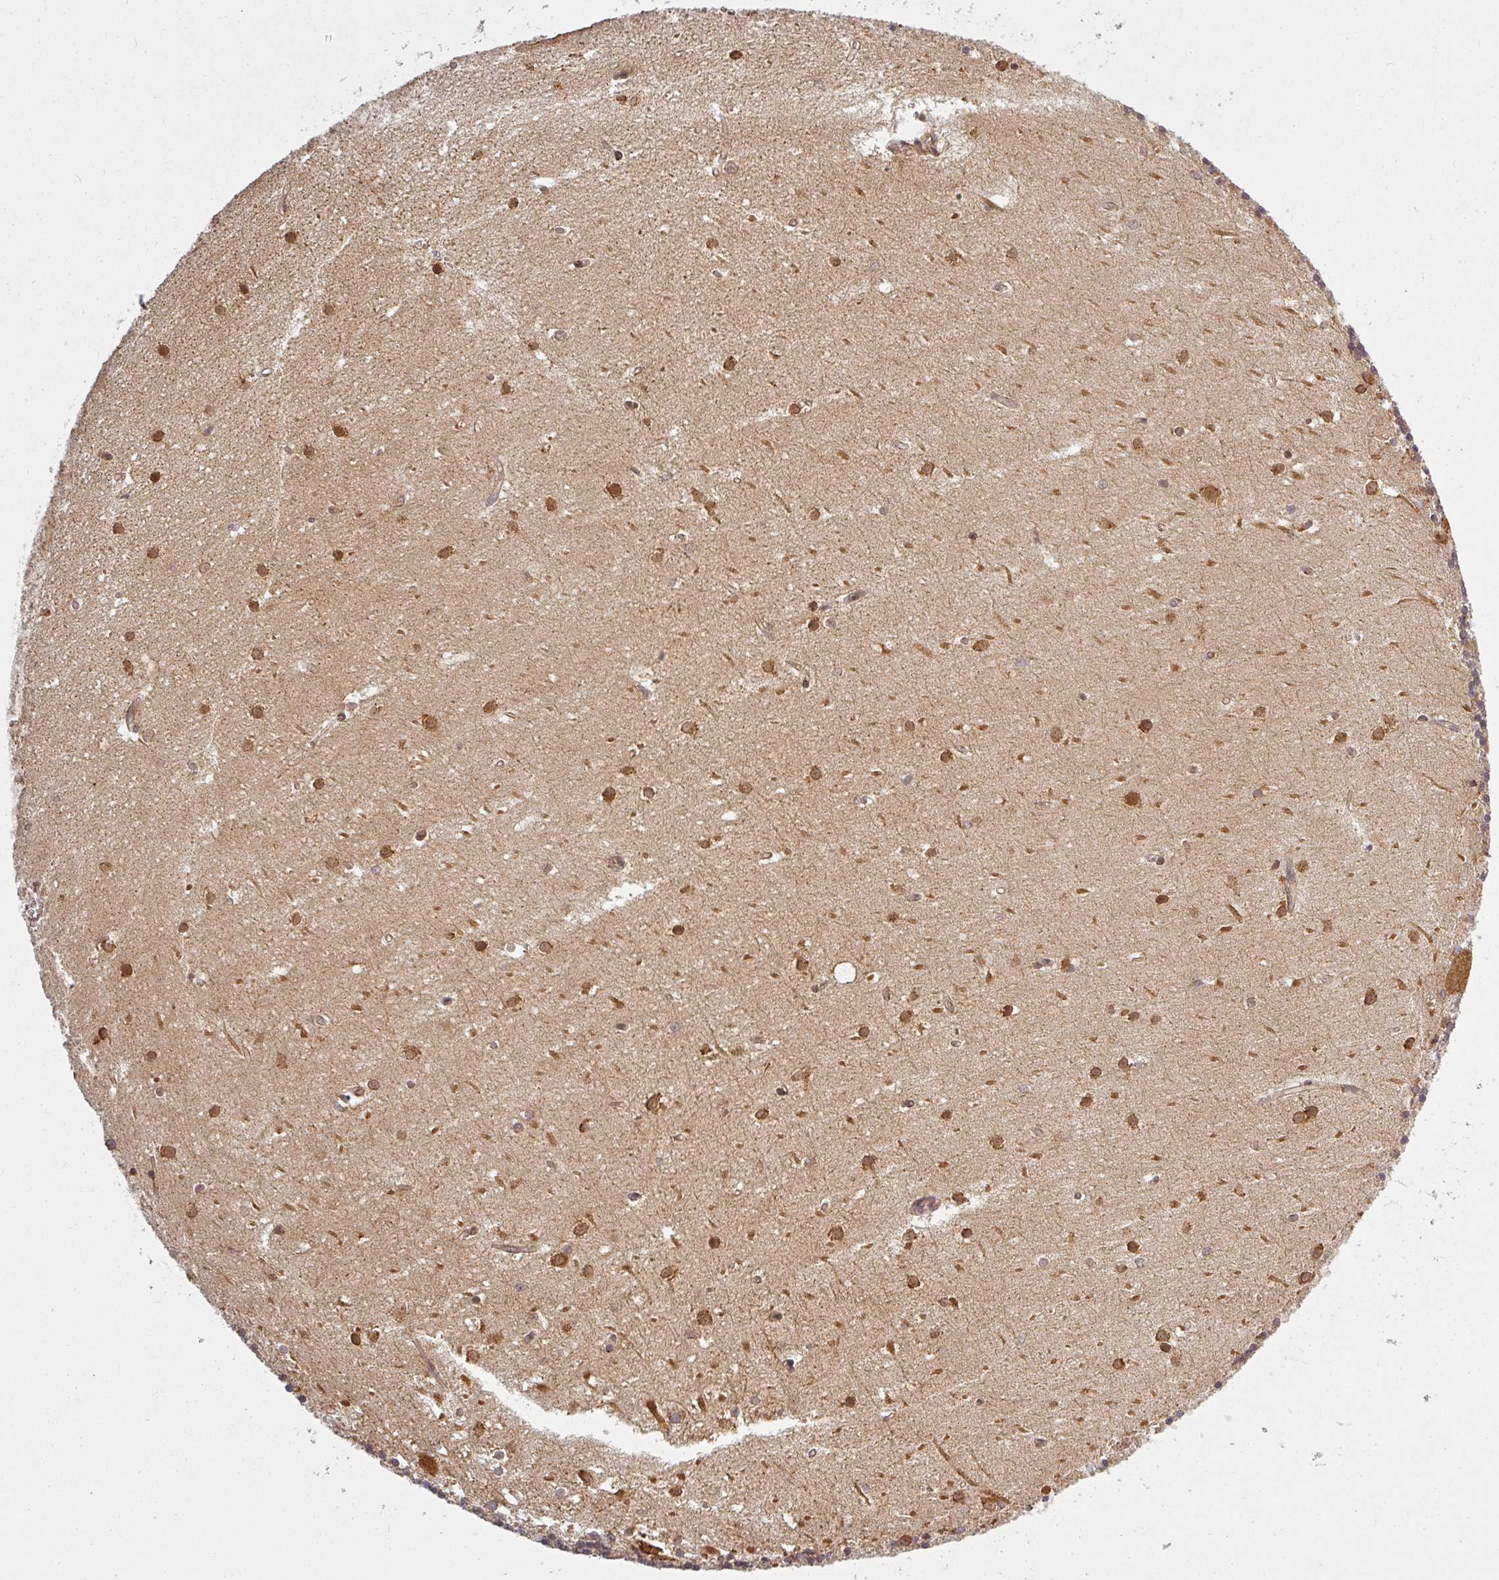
{"staining": {"intensity": "weak", "quantity": "25%-75%", "location": "cytoplasmic/membranous"}, "tissue": "cerebellum", "cell_type": "Cells in granular layer", "image_type": "normal", "snomed": [{"axis": "morphology", "description": "Normal tissue, NOS"}, {"axis": "topography", "description": "Cerebellum"}], "caption": "The photomicrograph shows staining of benign cerebellum, revealing weak cytoplasmic/membranous protein staining (brown color) within cells in granular layer. Immunohistochemistry (ihc) stains the protein of interest in brown and the nuclei are stained blue.", "gene": "PPP6R3", "patient": {"sex": "male", "age": 54}}